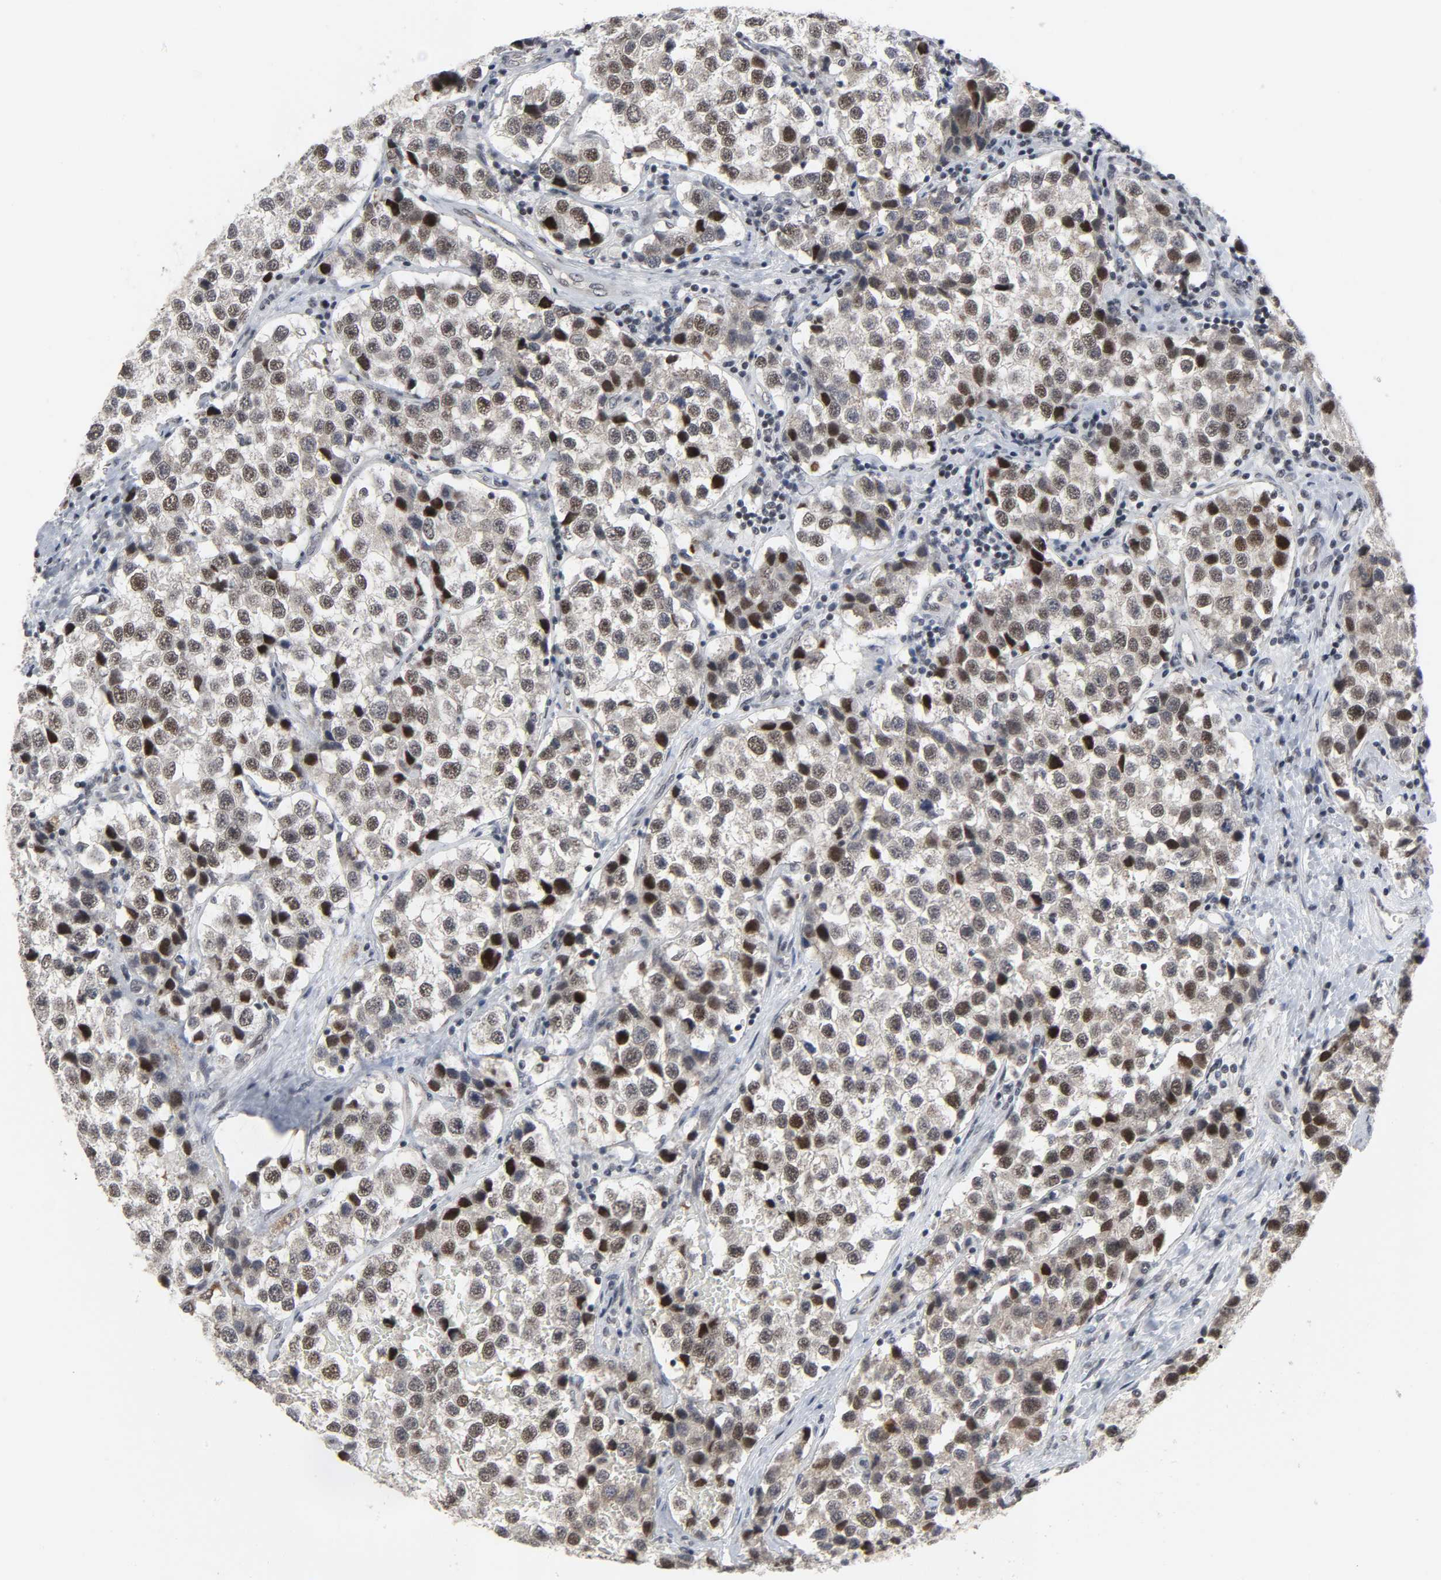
{"staining": {"intensity": "strong", "quantity": "25%-75%", "location": "nuclear"}, "tissue": "testis cancer", "cell_type": "Tumor cells", "image_type": "cancer", "snomed": [{"axis": "morphology", "description": "Seminoma, NOS"}, {"axis": "topography", "description": "Testis"}], "caption": "Protein expression by immunohistochemistry (IHC) shows strong nuclear expression in about 25%-75% of tumor cells in testis cancer.", "gene": "MUC1", "patient": {"sex": "male", "age": 39}}